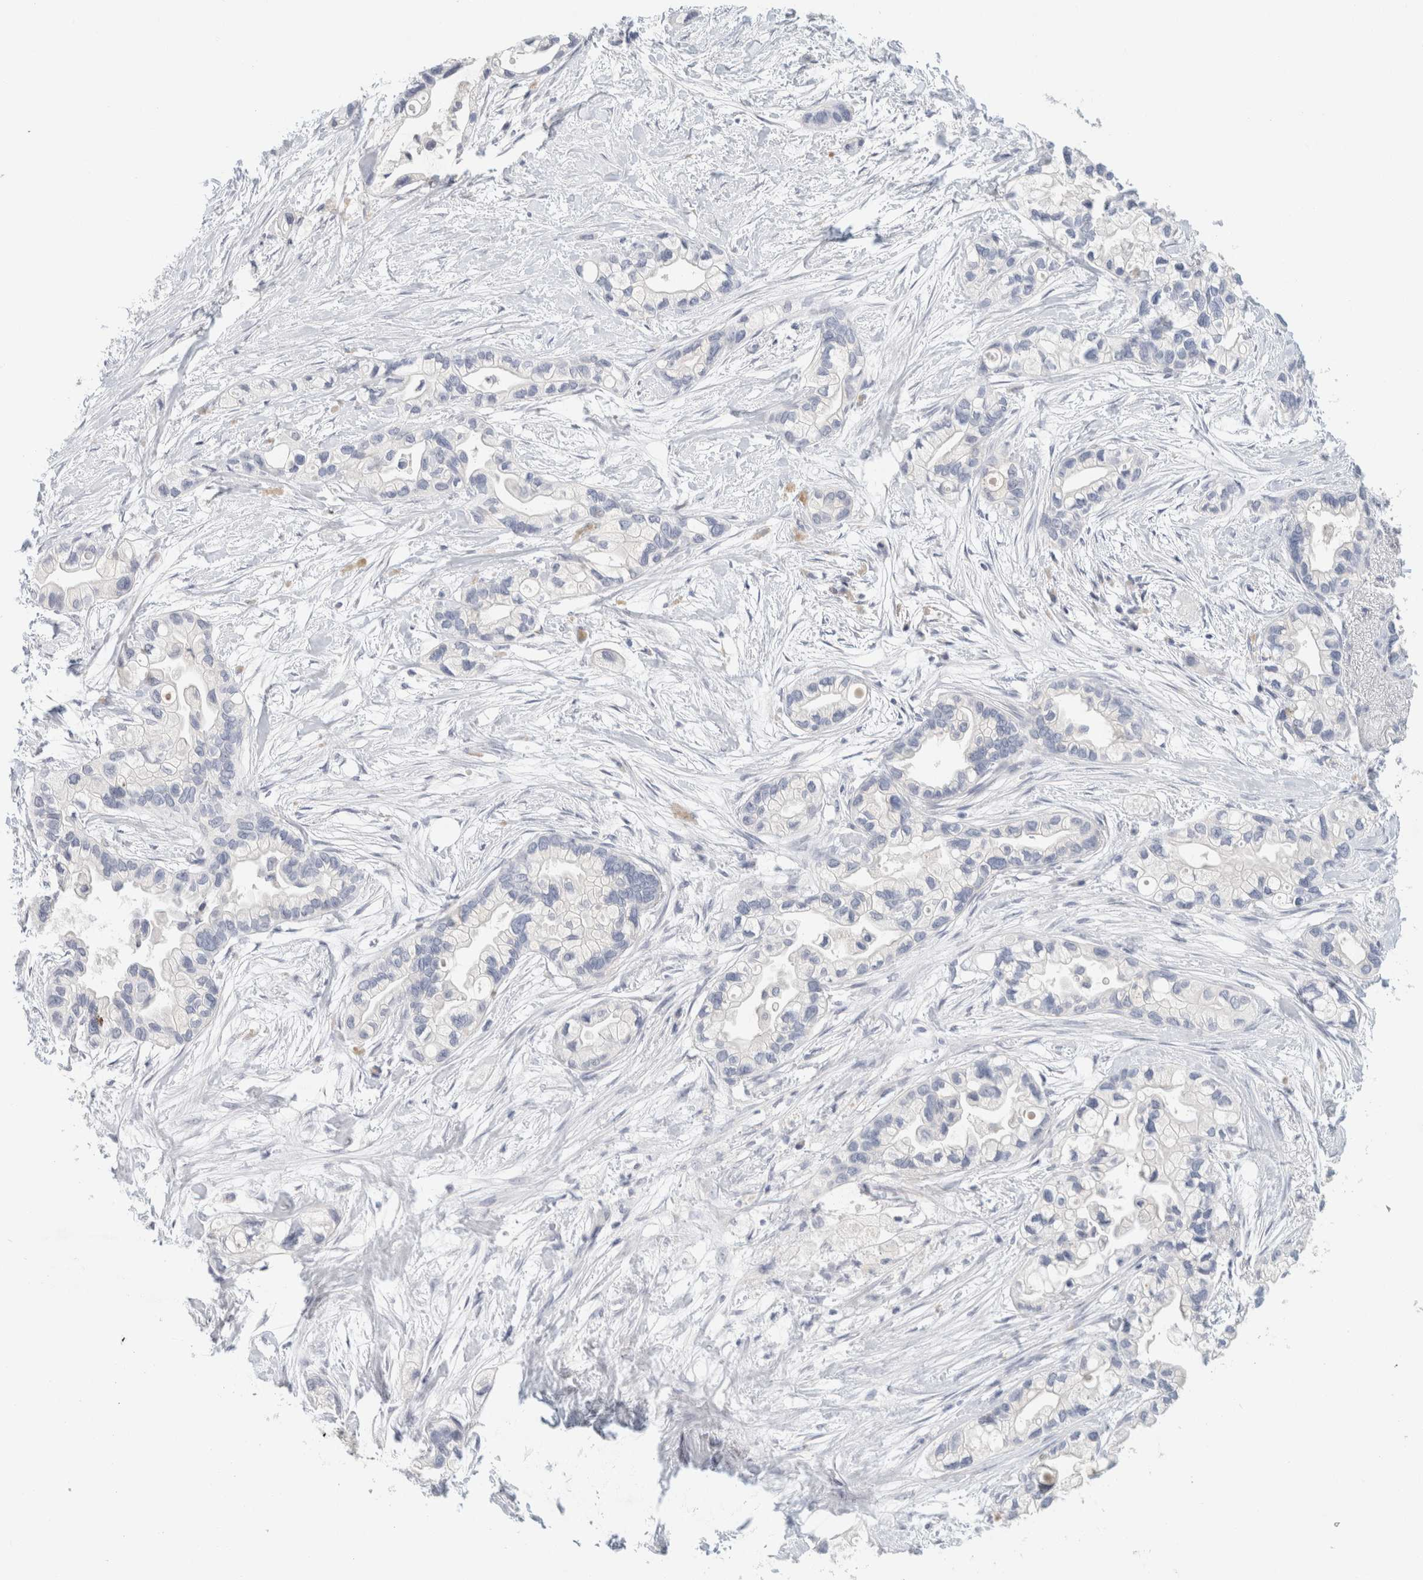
{"staining": {"intensity": "negative", "quantity": "none", "location": "none"}, "tissue": "pancreatic cancer", "cell_type": "Tumor cells", "image_type": "cancer", "snomed": [{"axis": "morphology", "description": "Adenocarcinoma, NOS"}, {"axis": "topography", "description": "Pancreas"}], "caption": "This micrograph is of pancreatic adenocarcinoma stained with IHC to label a protein in brown with the nuclei are counter-stained blue. There is no positivity in tumor cells.", "gene": "NEFM", "patient": {"sex": "female", "age": 77}}